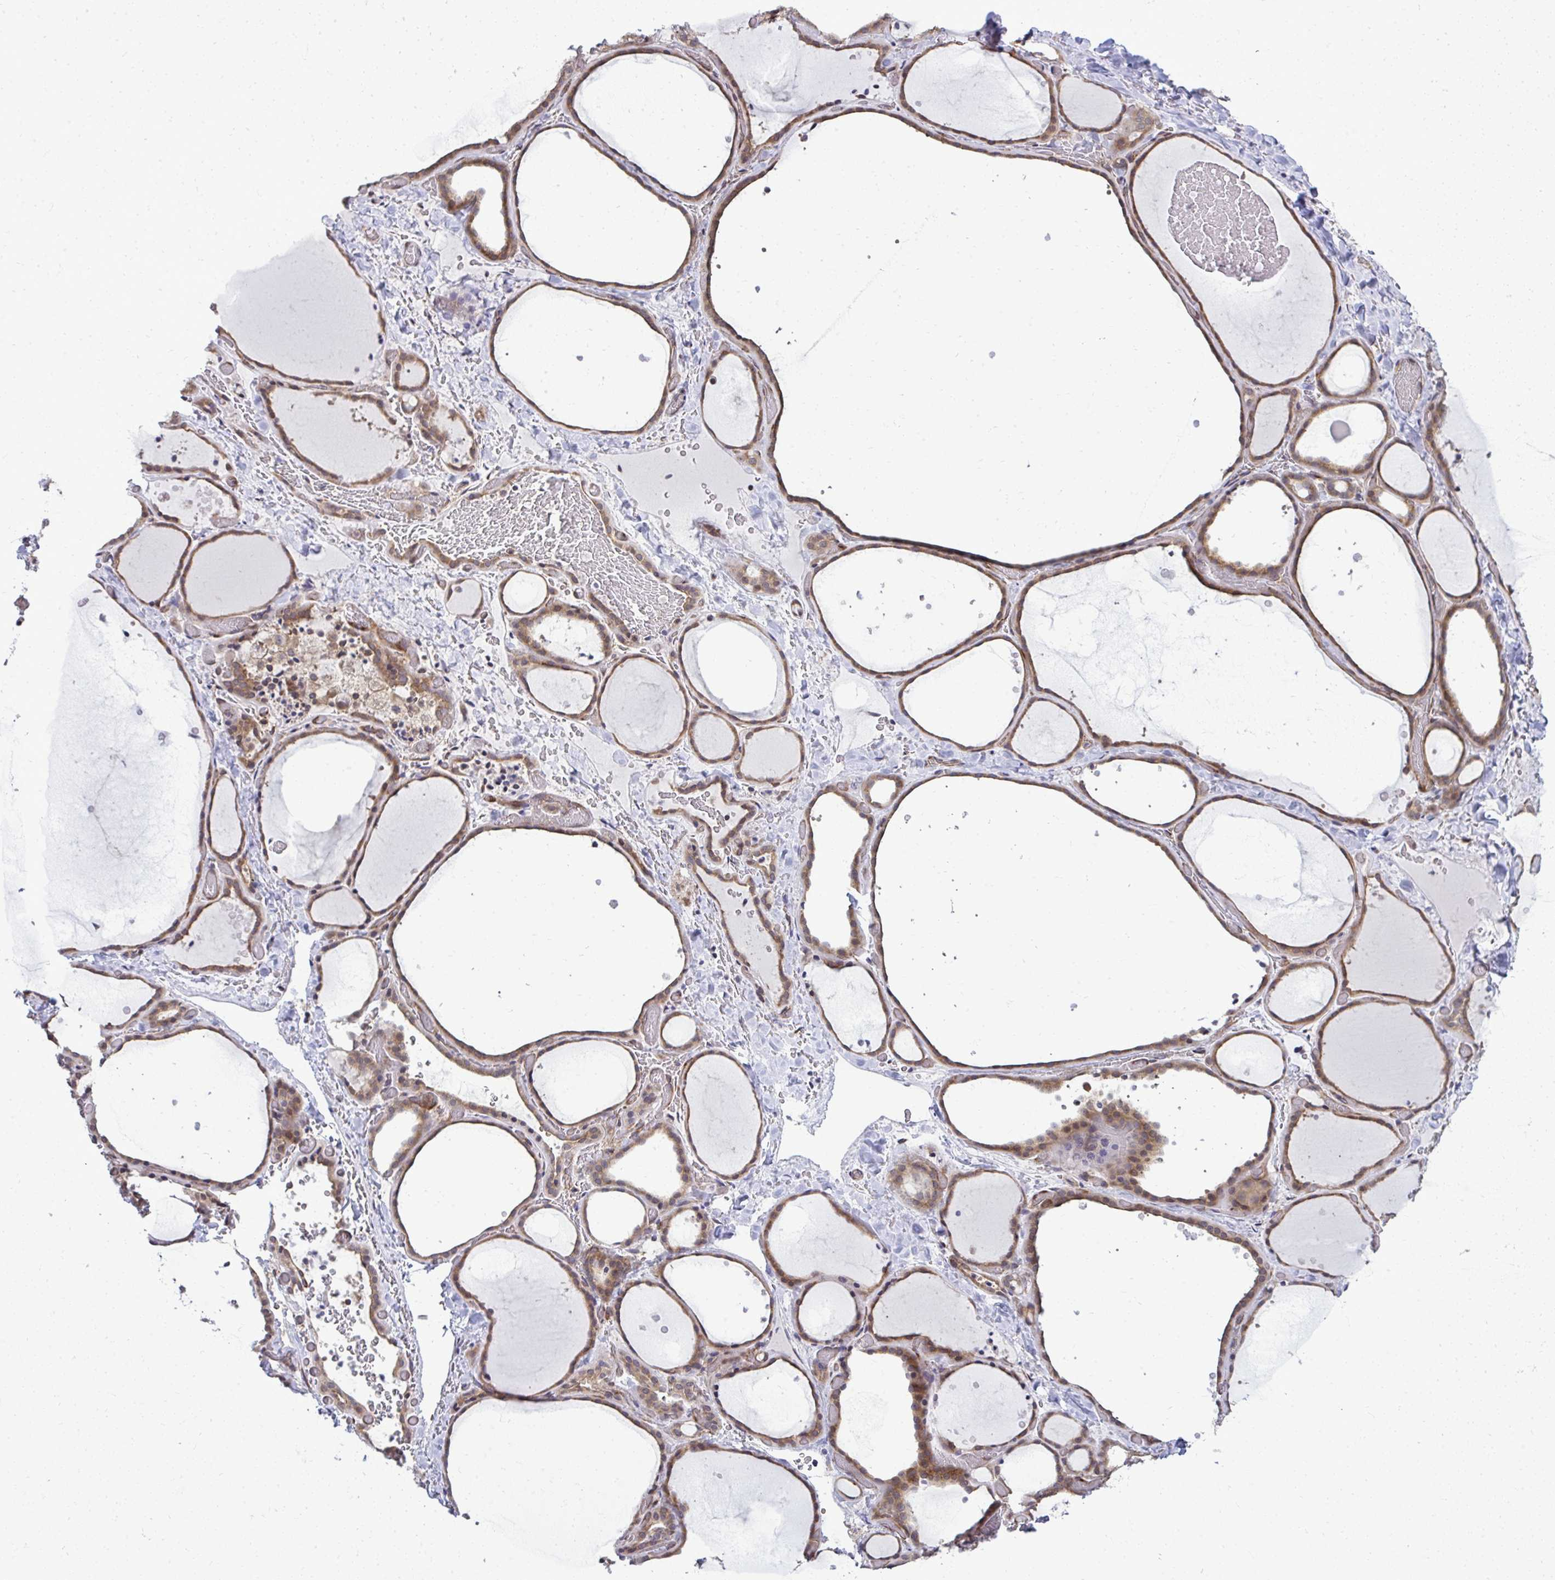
{"staining": {"intensity": "weak", "quantity": ">75%", "location": "cytoplasmic/membranous"}, "tissue": "thyroid gland", "cell_type": "Glandular cells", "image_type": "normal", "snomed": [{"axis": "morphology", "description": "Normal tissue, NOS"}, {"axis": "topography", "description": "Thyroid gland"}], "caption": "The micrograph shows a brown stain indicating the presence of a protein in the cytoplasmic/membranous of glandular cells in thyroid gland.", "gene": "FUT10", "patient": {"sex": "female", "age": 36}}